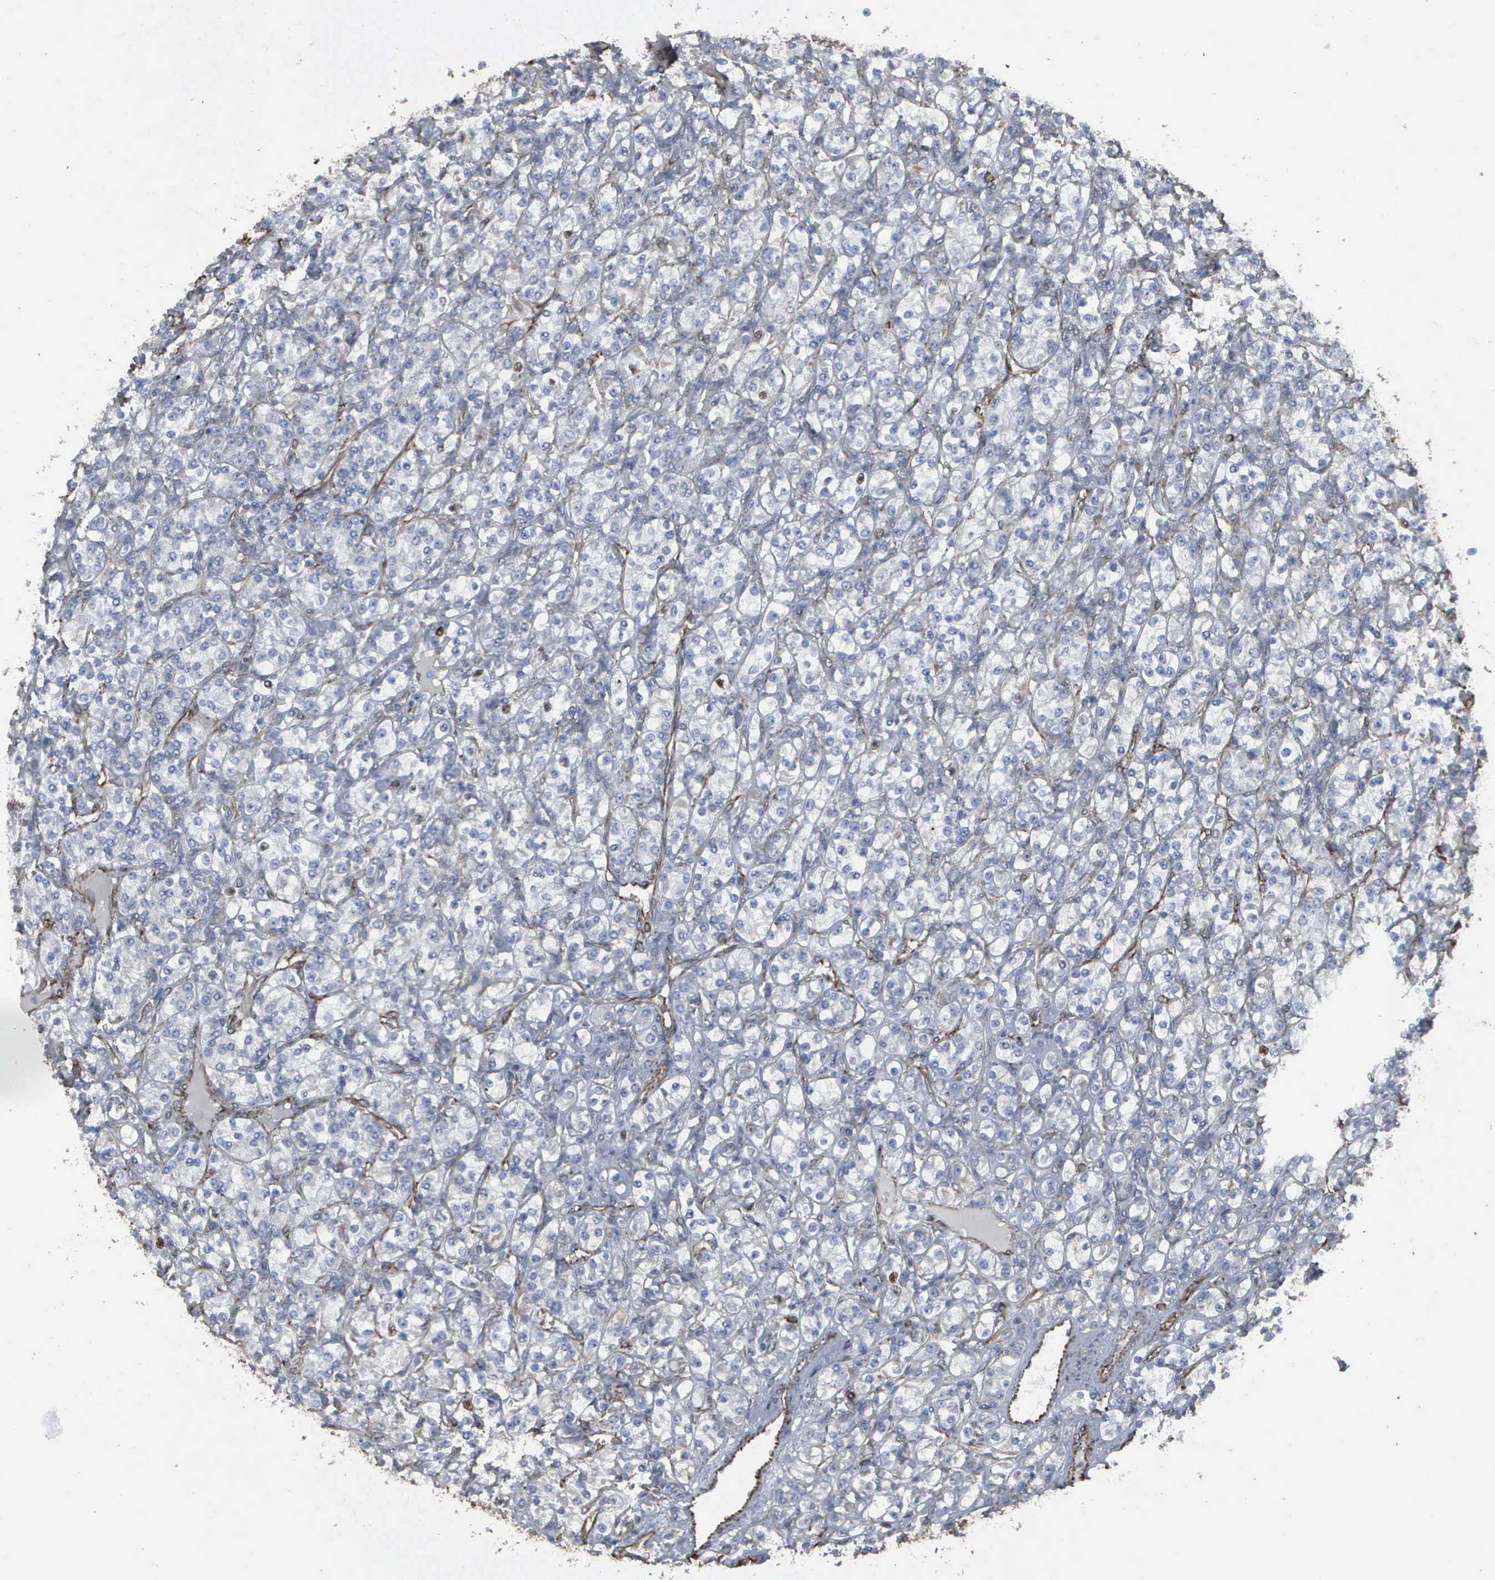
{"staining": {"intensity": "weak", "quantity": "<25%", "location": "cytoplasmic/membranous,nuclear"}, "tissue": "renal cancer", "cell_type": "Tumor cells", "image_type": "cancer", "snomed": [{"axis": "morphology", "description": "Adenocarcinoma, NOS"}, {"axis": "topography", "description": "Kidney"}], "caption": "A photomicrograph of adenocarcinoma (renal) stained for a protein demonstrates no brown staining in tumor cells.", "gene": "CCNE1", "patient": {"sex": "male", "age": 77}}